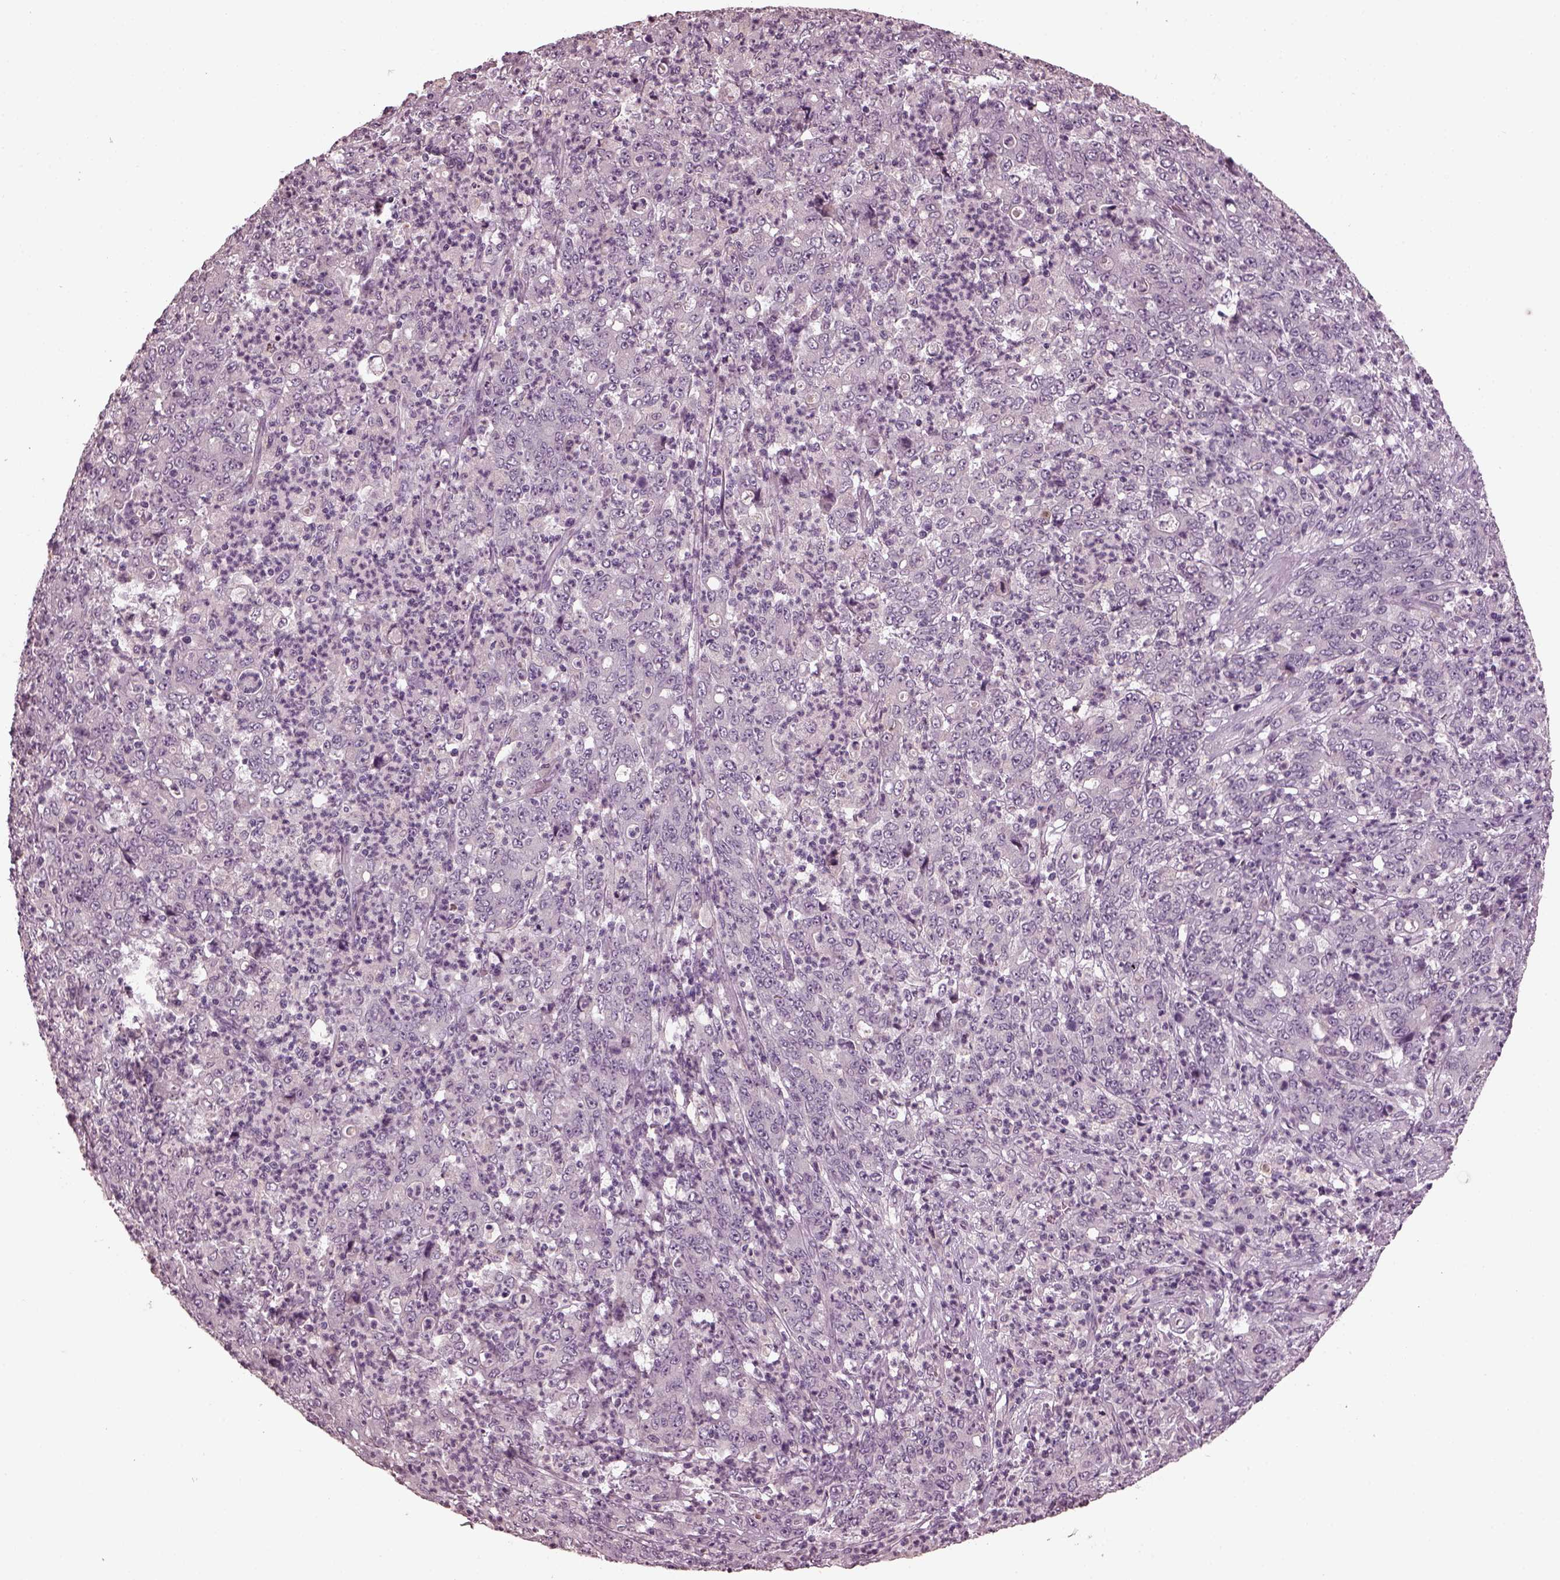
{"staining": {"intensity": "negative", "quantity": "none", "location": "none"}, "tissue": "stomach cancer", "cell_type": "Tumor cells", "image_type": "cancer", "snomed": [{"axis": "morphology", "description": "Adenocarcinoma, NOS"}, {"axis": "topography", "description": "Stomach, lower"}], "caption": "Adenocarcinoma (stomach) was stained to show a protein in brown. There is no significant staining in tumor cells.", "gene": "RCVRN", "patient": {"sex": "female", "age": 71}}